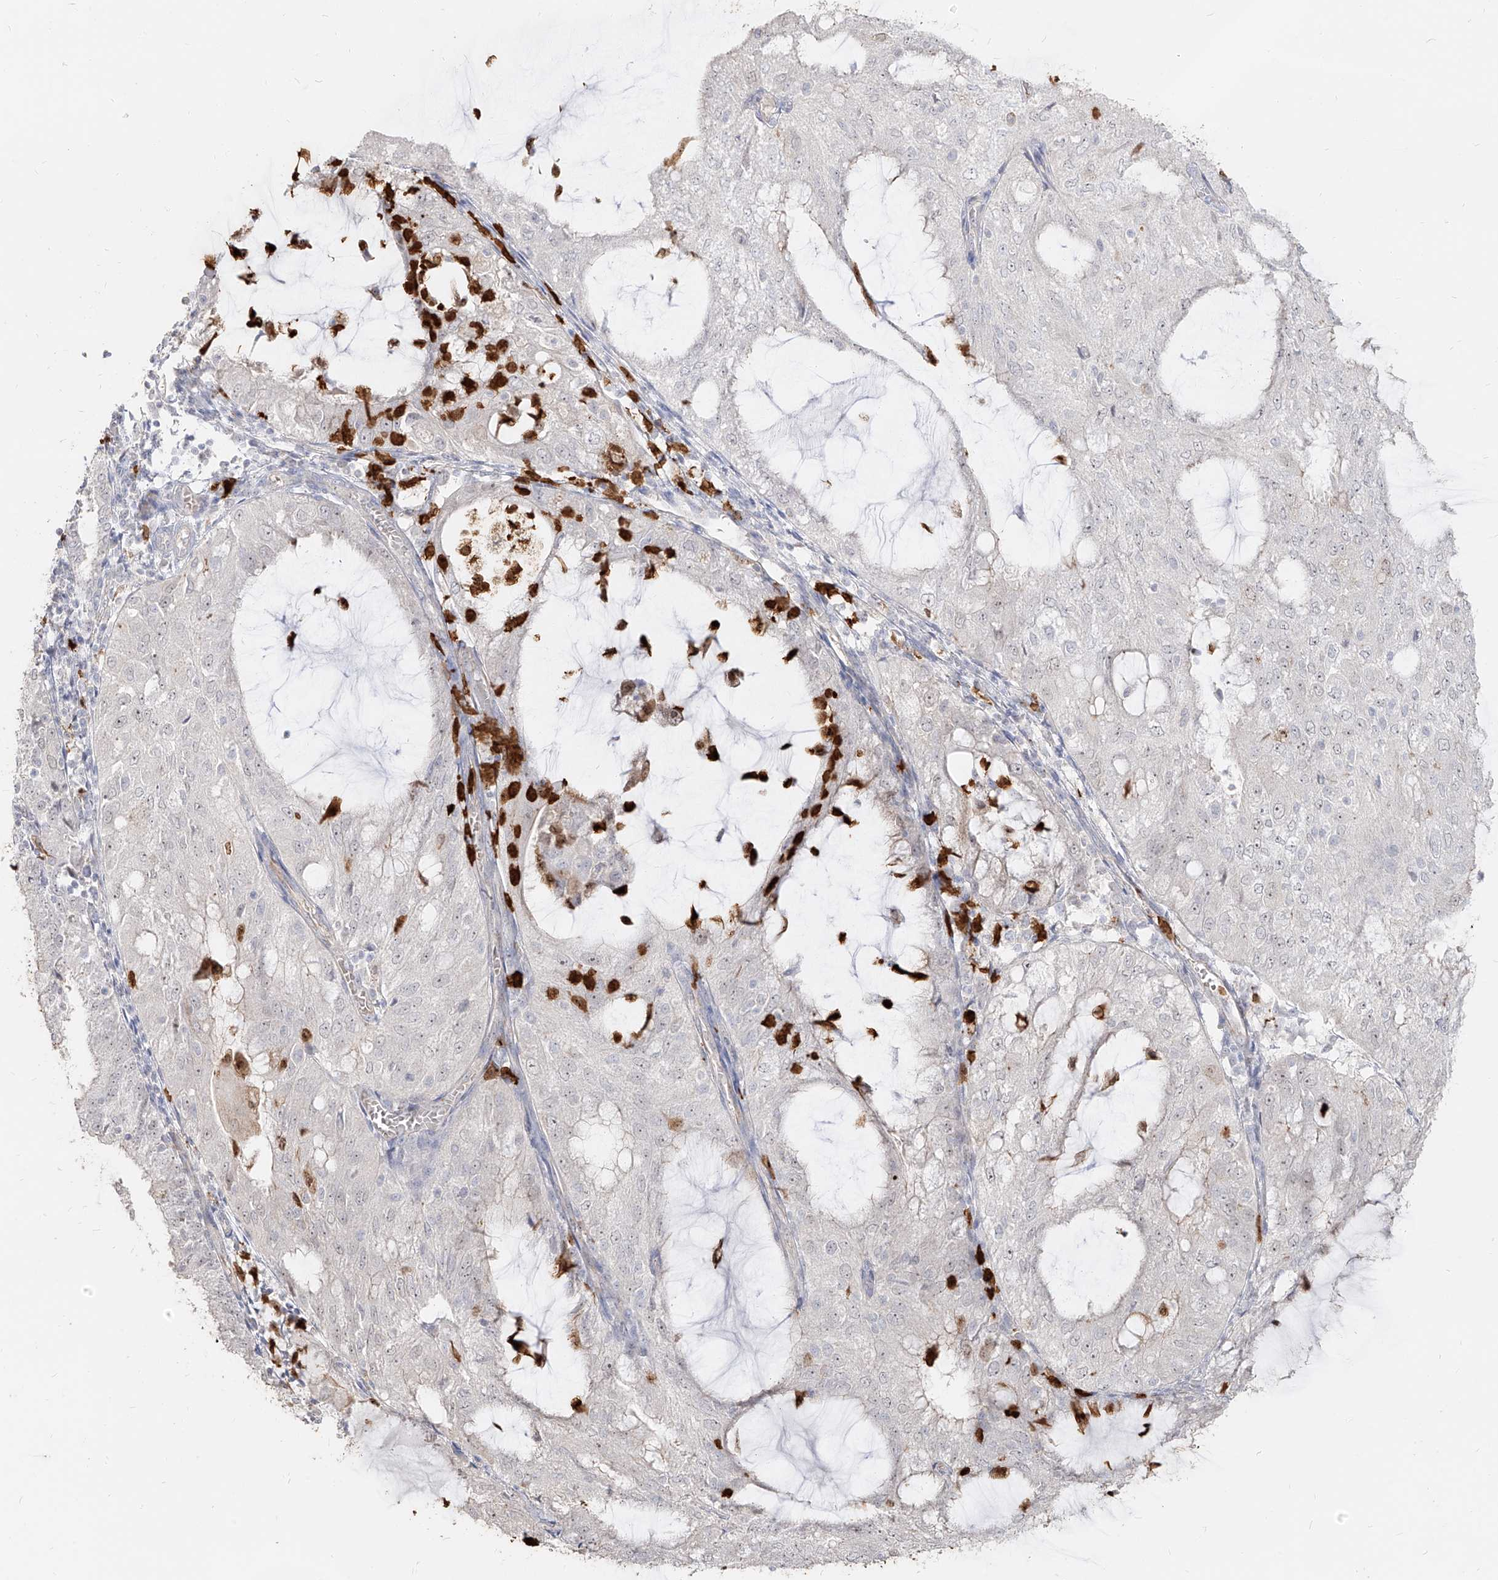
{"staining": {"intensity": "negative", "quantity": "none", "location": "none"}, "tissue": "endometrial cancer", "cell_type": "Tumor cells", "image_type": "cancer", "snomed": [{"axis": "morphology", "description": "Adenocarcinoma, NOS"}, {"axis": "topography", "description": "Endometrium"}], "caption": "A high-resolution histopathology image shows IHC staining of adenocarcinoma (endometrial), which exhibits no significant positivity in tumor cells.", "gene": "ZNF227", "patient": {"sex": "female", "age": 81}}